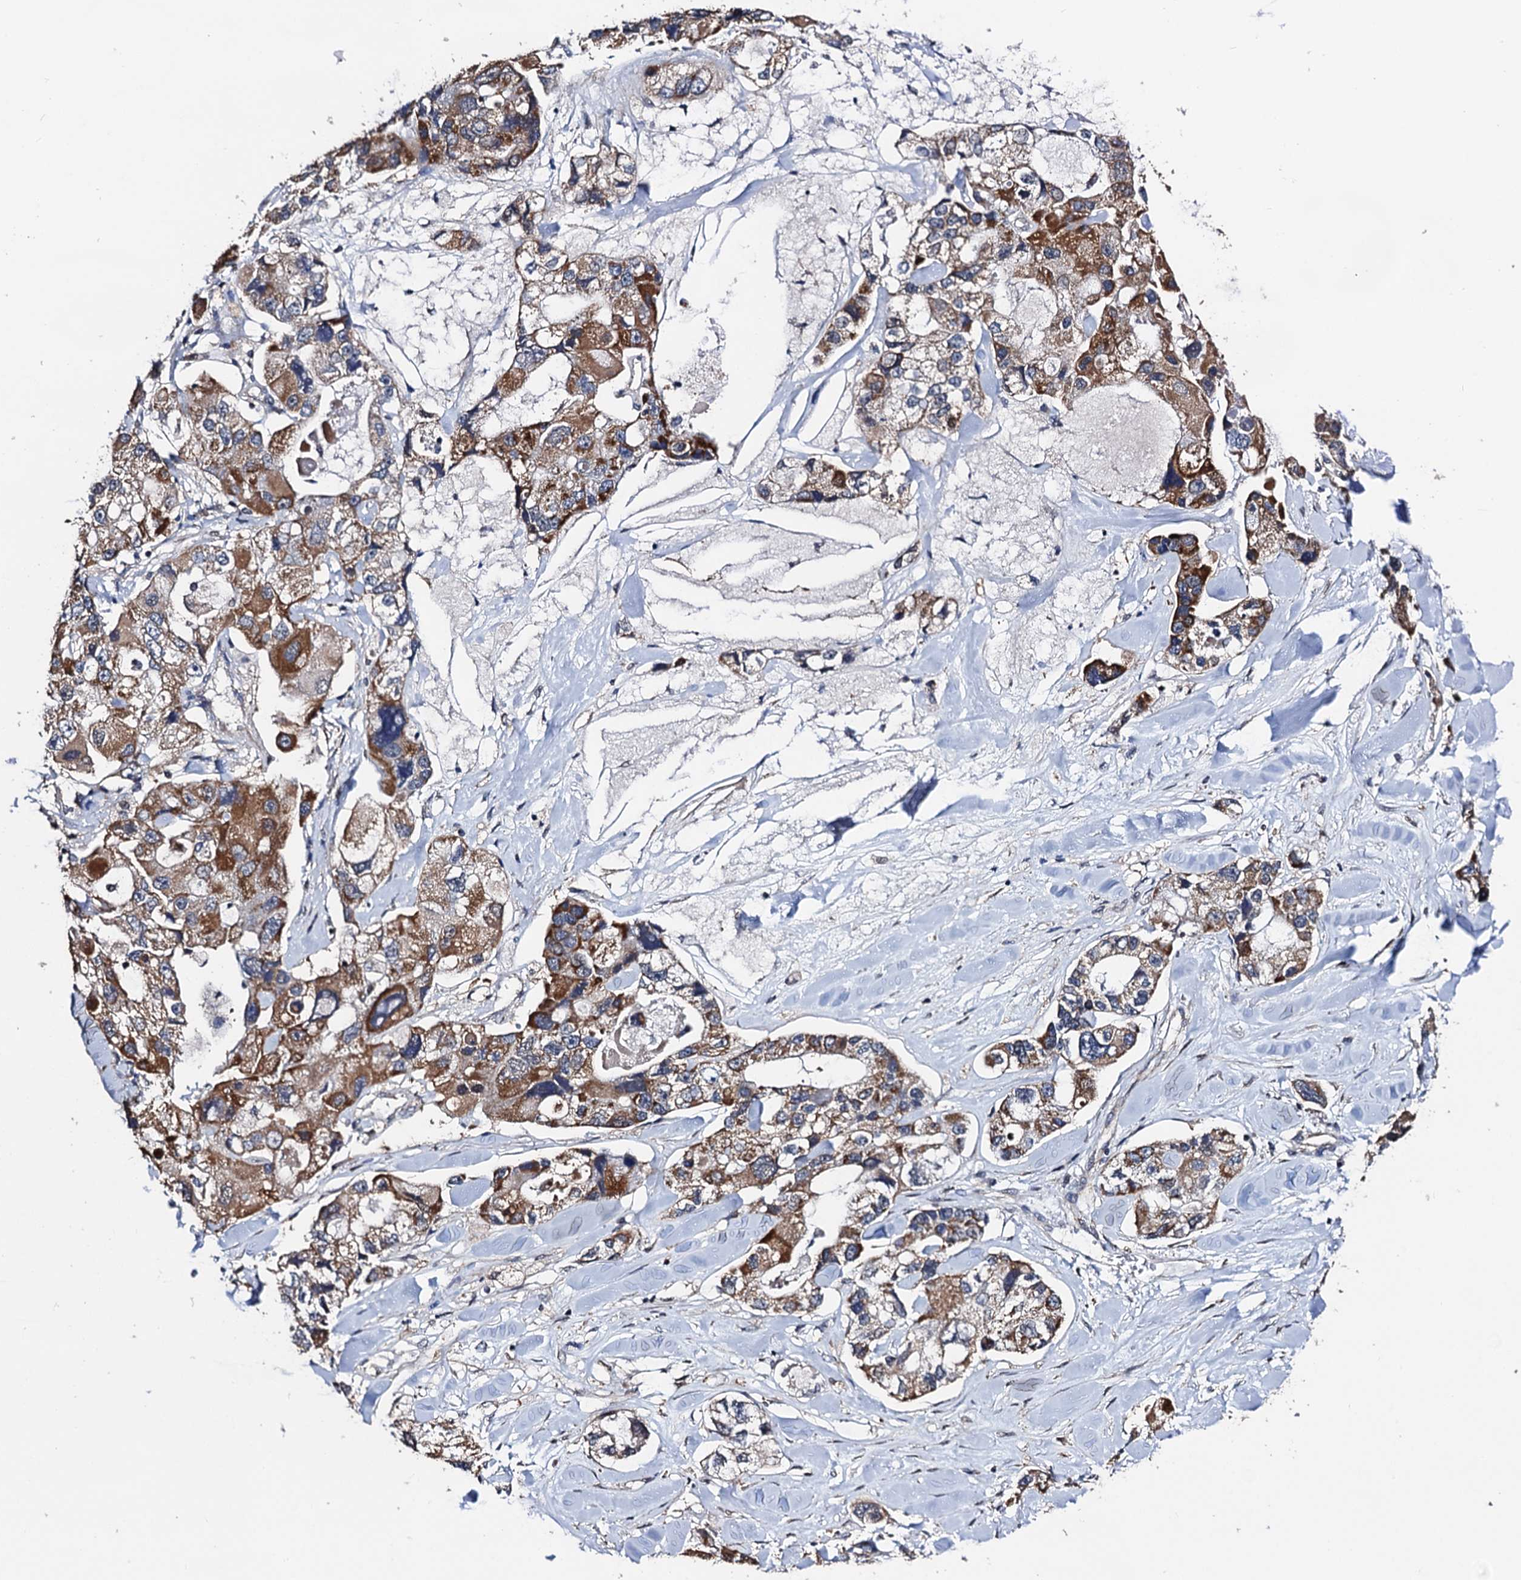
{"staining": {"intensity": "moderate", "quantity": ">75%", "location": "cytoplasmic/membranous"}, "tissue": "lung cancer", "cell_type": "Tumor cells", "image_type": "cancer", "snomed": [{"axis": "morphology", "description": "Adenocarcinoma, NOS"}, {"axis": "topography", "description": "Lung"}], "caption": "IHC micrograph of lung adenocarcinoma stained for a protein (brown), which exhibits medium levels of moderate cytoplasmic/membranous expression in about >75% of tumor cells.", "gene": "PTCD3", "patient": {"sex": "female", "age": 54}}